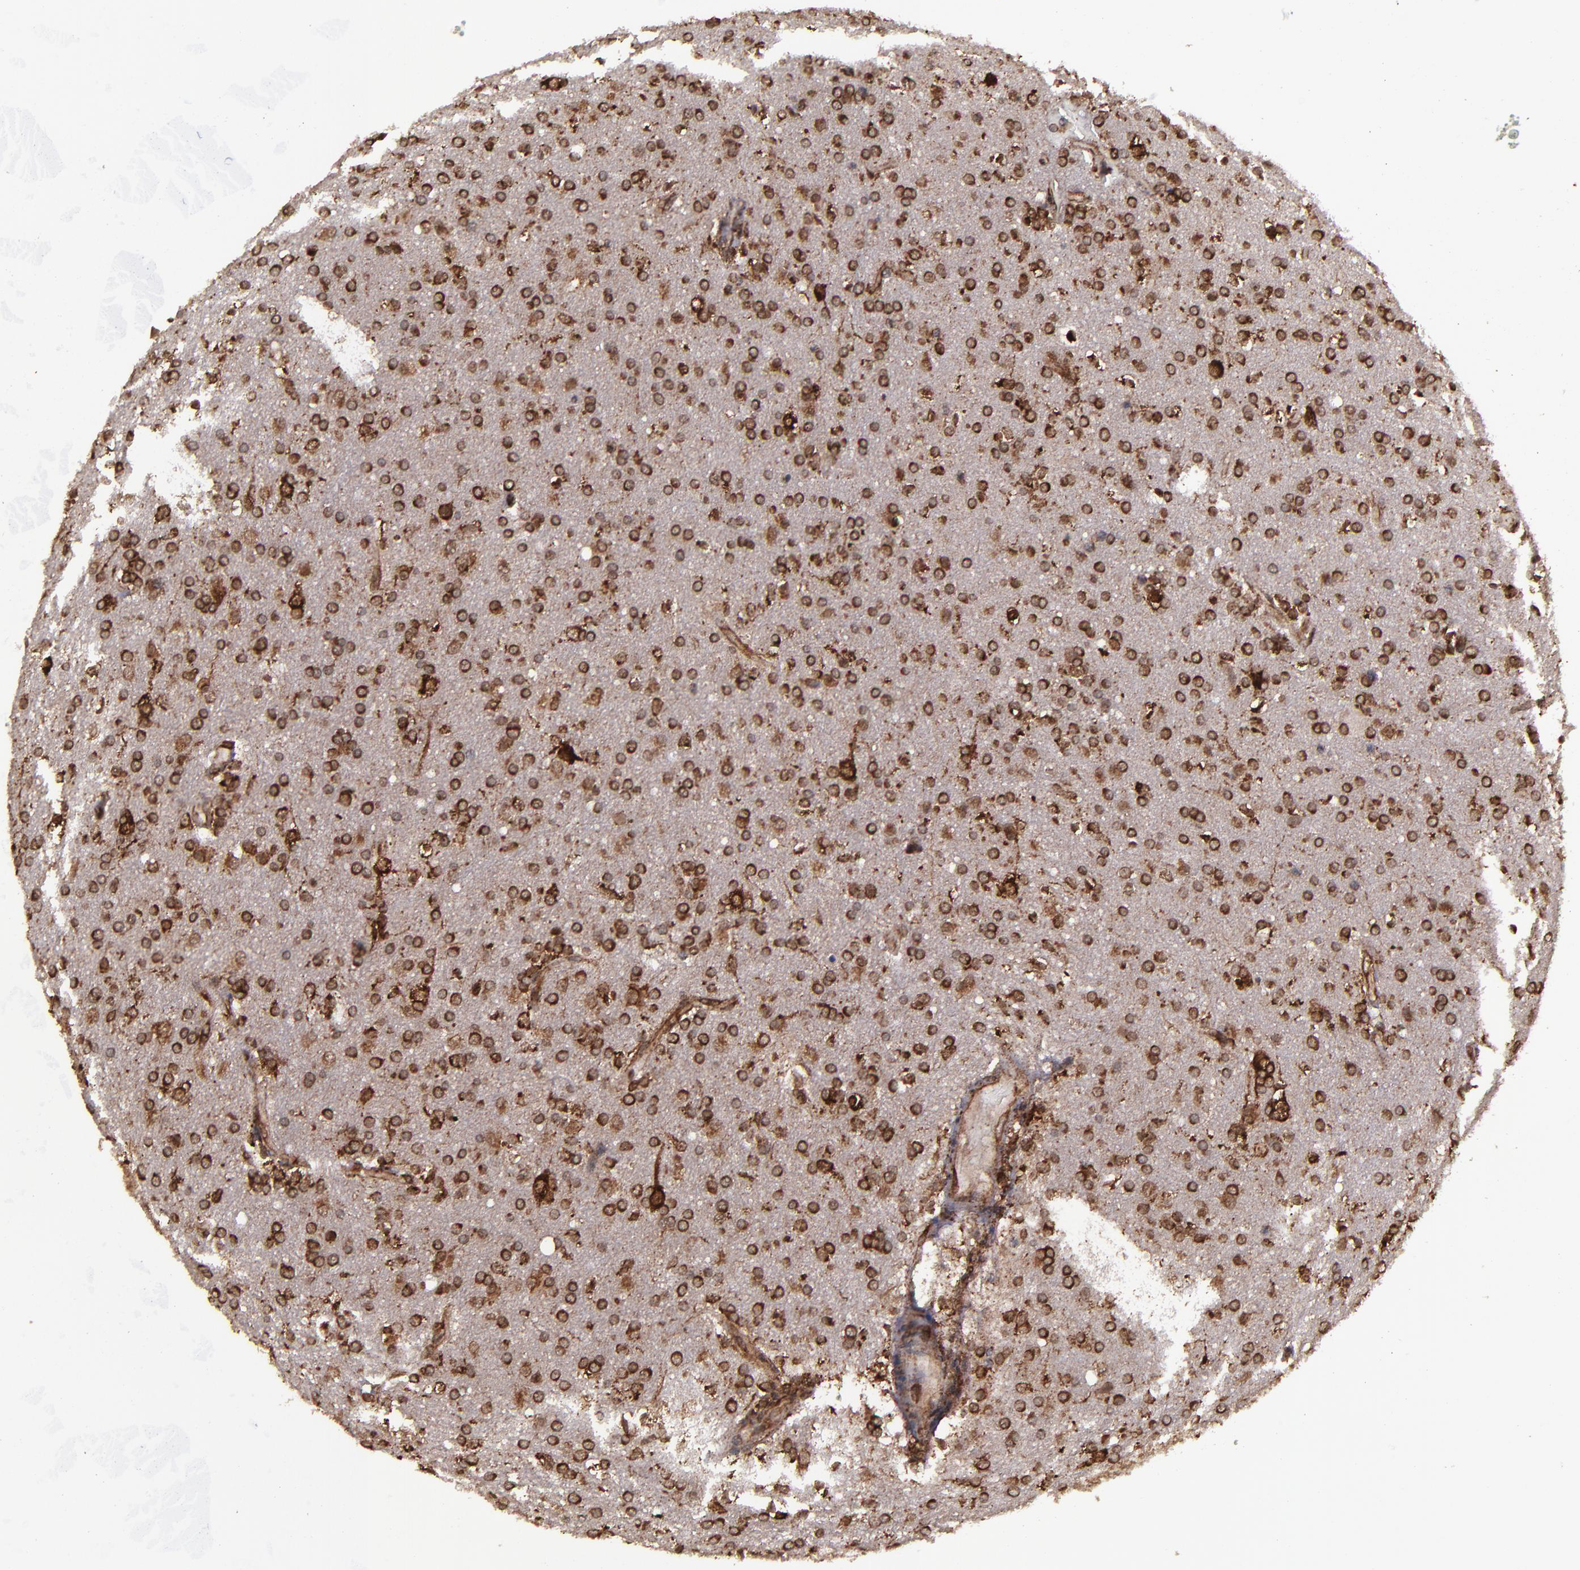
{"staining": {"intensity": "strong", "quantity": ">75%", "location": "cytoplasmic/membranous,nuclear"}, "tissue": "glioma", "cell_type": "Tumor cells", "image_type": "cancer", "snomed": [{"axis": "morphology", "description": "Glioma, malignant, High grade"}, {"axis": "topography", "description": "Brain"}], "caption": "Human glioma stained with a brown dye reveals strong cytoplasmic/membranous and nuclear positive expression in approximately >75% of tumor cells.", "gene": "EIF4ENIF1", "patient": {"sex": "male", "age": 33}}